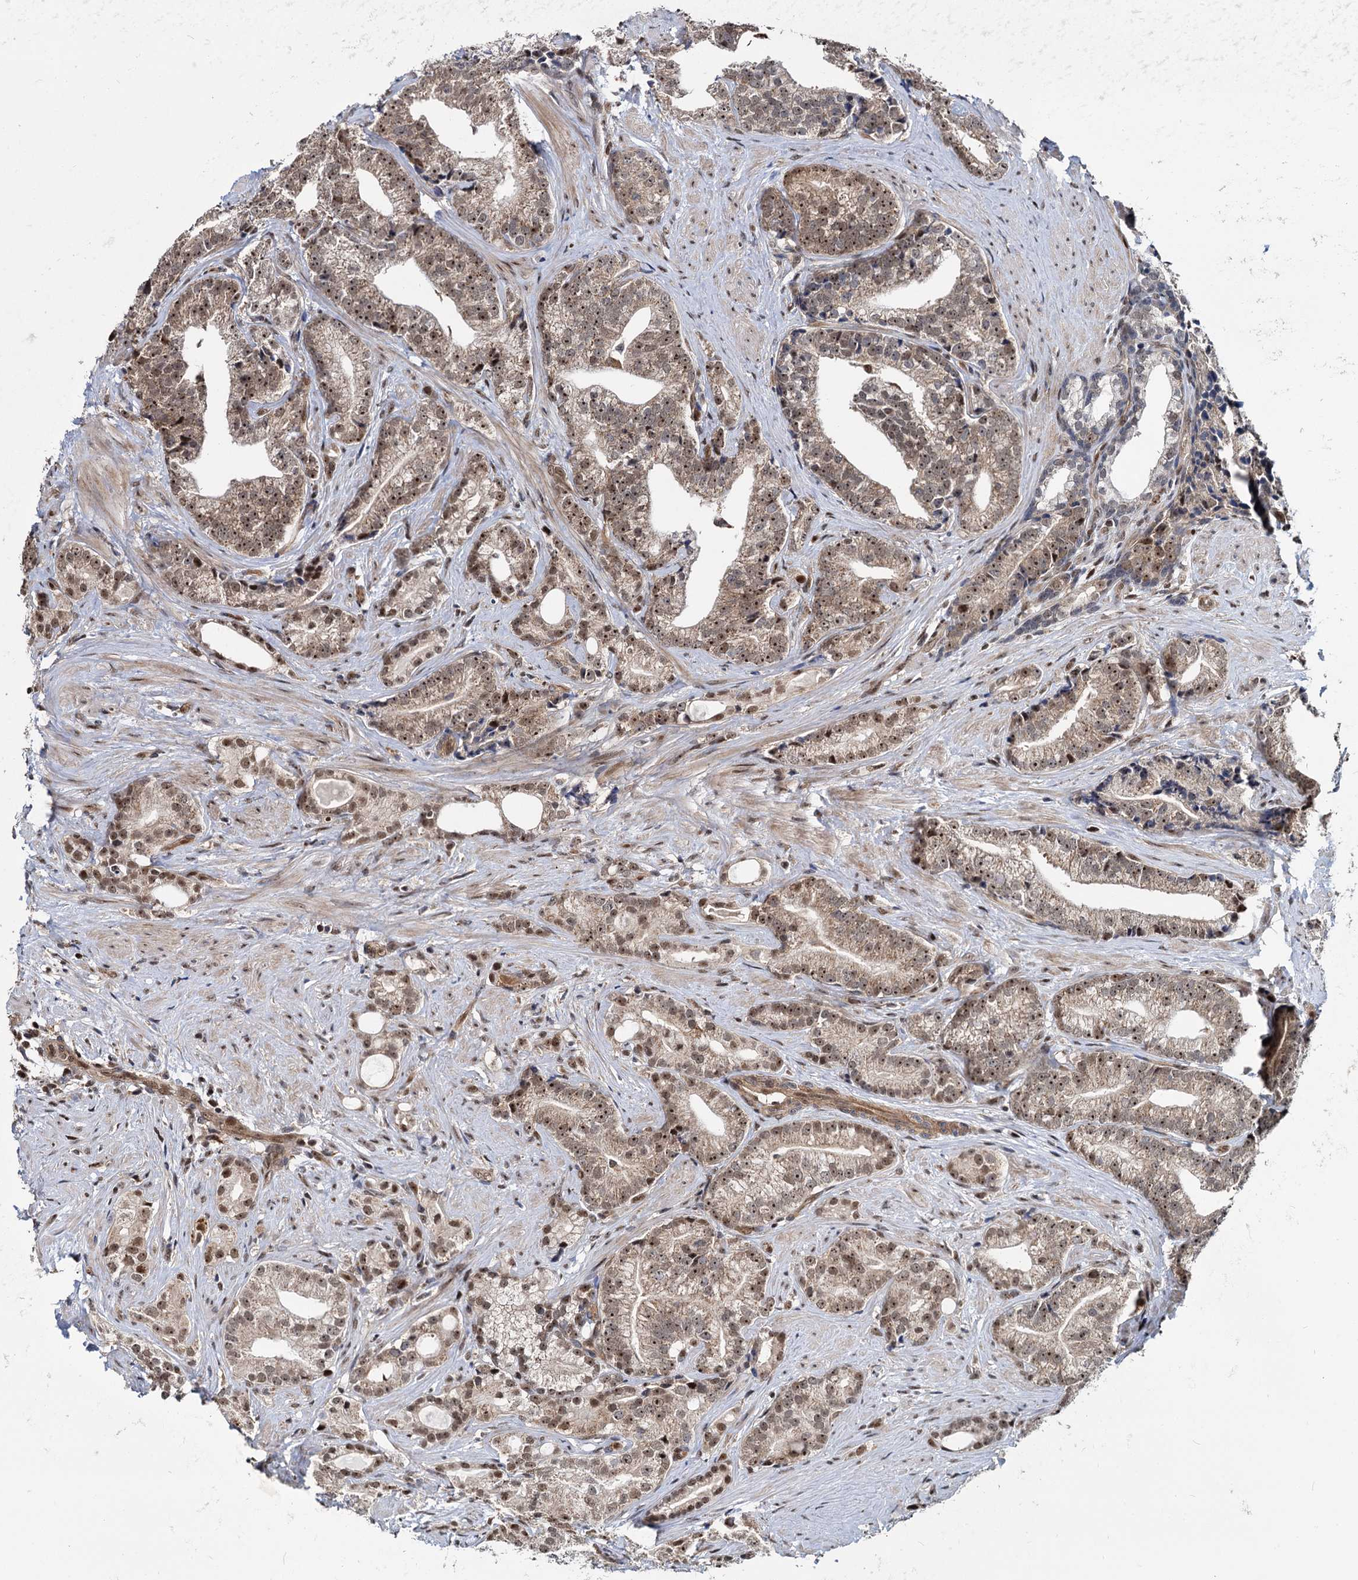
{"staining": {"intensity": "moderate", "quantity": ">75%", "location": "nuclear"}, "tissue": "prostate cancer", "cell_type": "Tumor cells", "image_type": "cancer", "snomed": [{"axis": "morphology", "description": "Adenocarcinoma, Low grade"}, {"axis": "topography", "description": "Prostate"}], "caption": "Tumor cells show medium levels of moderate nuclear staining in about >75% of cells in human adenocarcinoma (low-grade) (prostate). (DAB IHC, brown staining for protein, blue staining for nuclei).", "gene": "UBLCP1", "patient": {"sex": "male", "age": 71}}